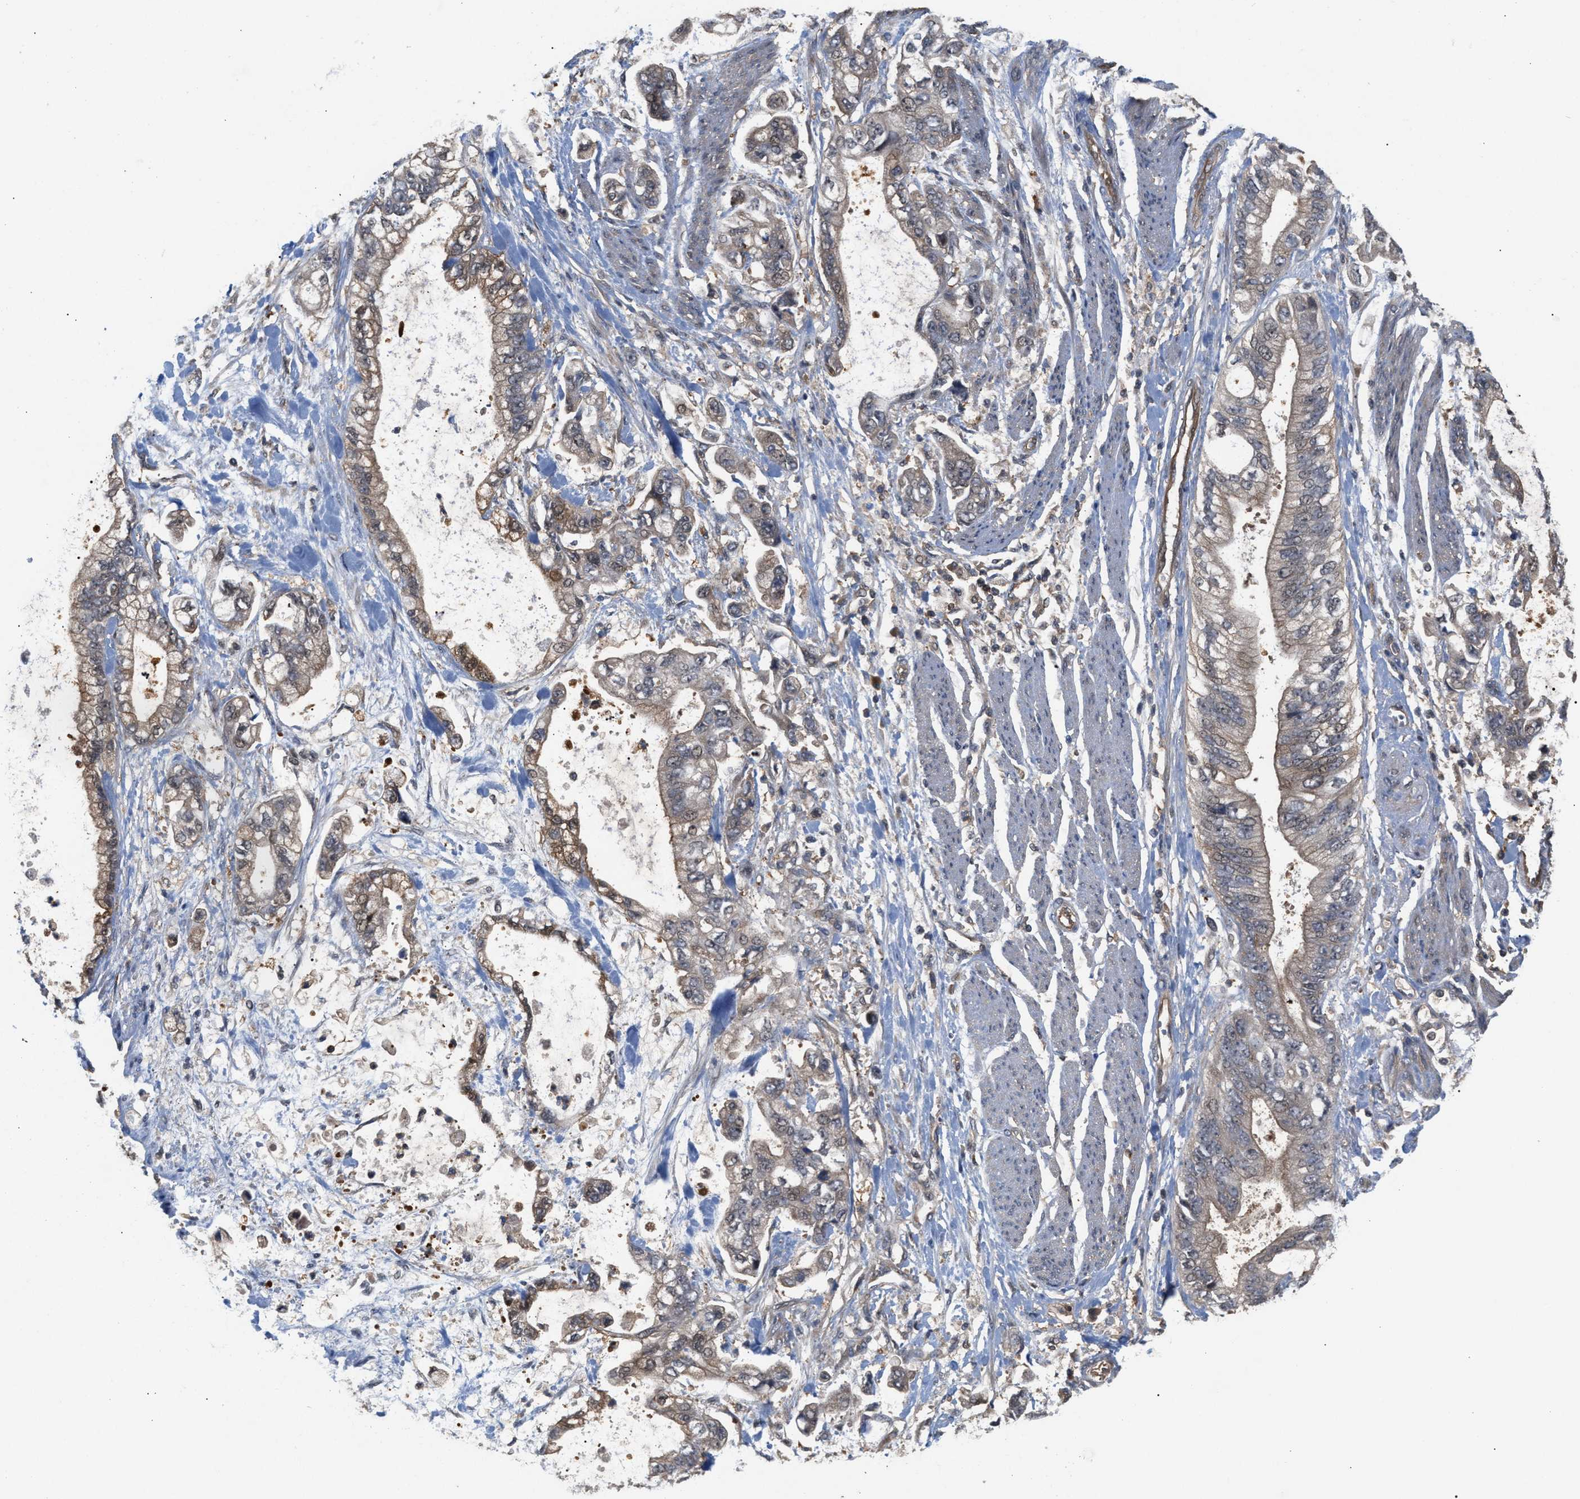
{"staining": {"intensity": "weak", "quantity": ">75%", "location": "cytoplasmic/membranous"}, "tissue": "stomach cancer", "cell_type": "Tumor cells", "image_type": "cancer", "snomed": [{"axis": "morphology", "description": "Normal tissue, NOS"}, {"axis": "morphology", "description": "Adenocarcinoma, NOS"}, {"axis": "topography", "description": "Stomach"}], "caption": "IHC image of neoplastic tissue: human stomach adenocarcinoma stained using immunohistochemistry (IHC) demonstrates low levels of weak protein expression localized specifically in the cytoplasmic/membranous of tumor cells, appearing as a cytoplasmic/membranous brown color.", "gene": "GLOD4", "patient": {"sex": "male", "age": 62}}